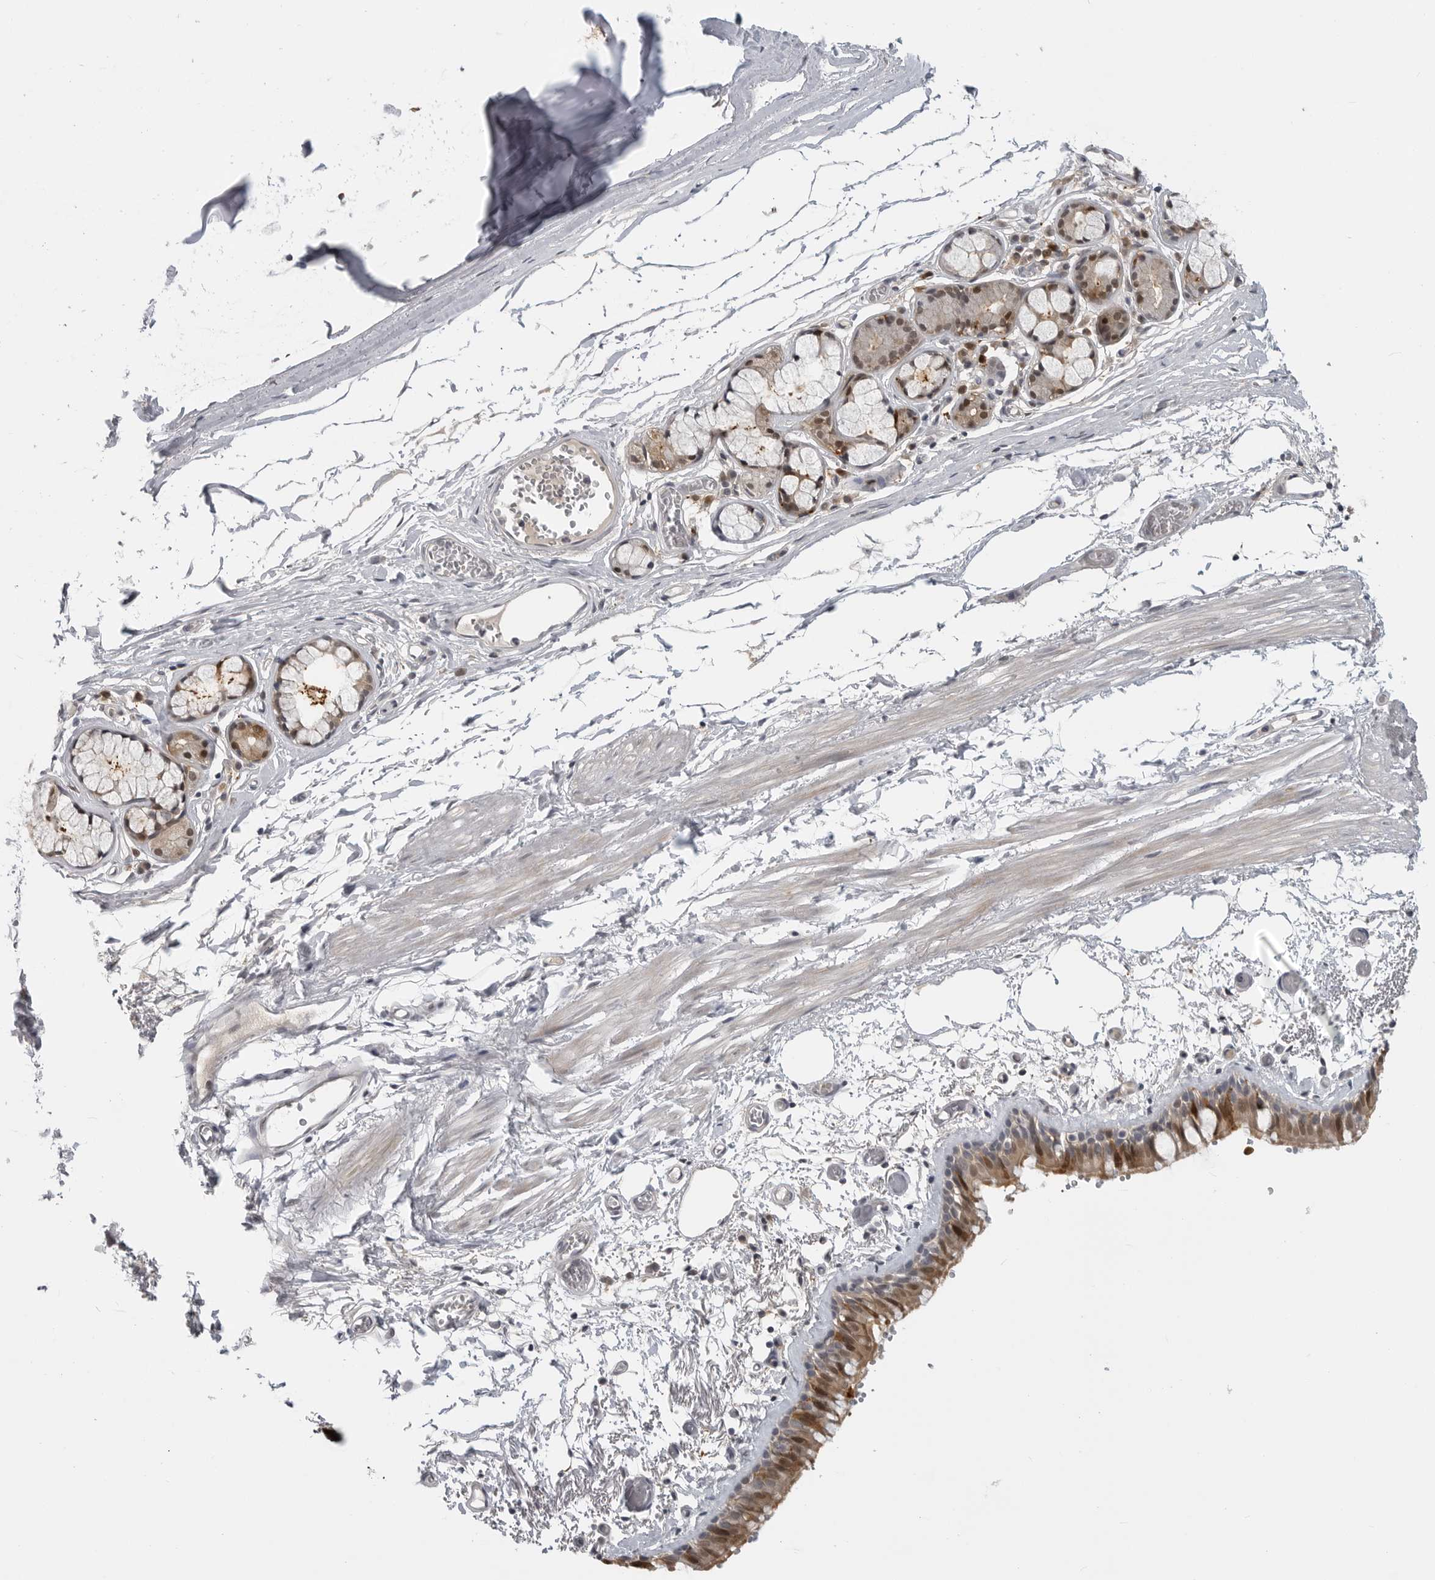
{"staining": {"intensity": "moderate", "quantity": ">75%", "location": "cytoplasmic/membranous,nuclear"}, "tissue": "bronchus", "cell_type": "Respiratory epithelial cells", "image_type": "normal", "snomed": [{"axis": "morphology", "description": "Normal tissue, NOS"}, {"axis": "topography", "description": "Bronchus"}, {"axis": "topography", "description": "Lung"}], "caption": "High-power microscopy captured an IHC histopathology image of normal bronchus, revealing moderate cytoplasmic/membranous,nuclear expression in approximately >75% of respiratory epithelial cells.", "gene": "CTIF", "patient": {"sex": "male", "age": 56}}